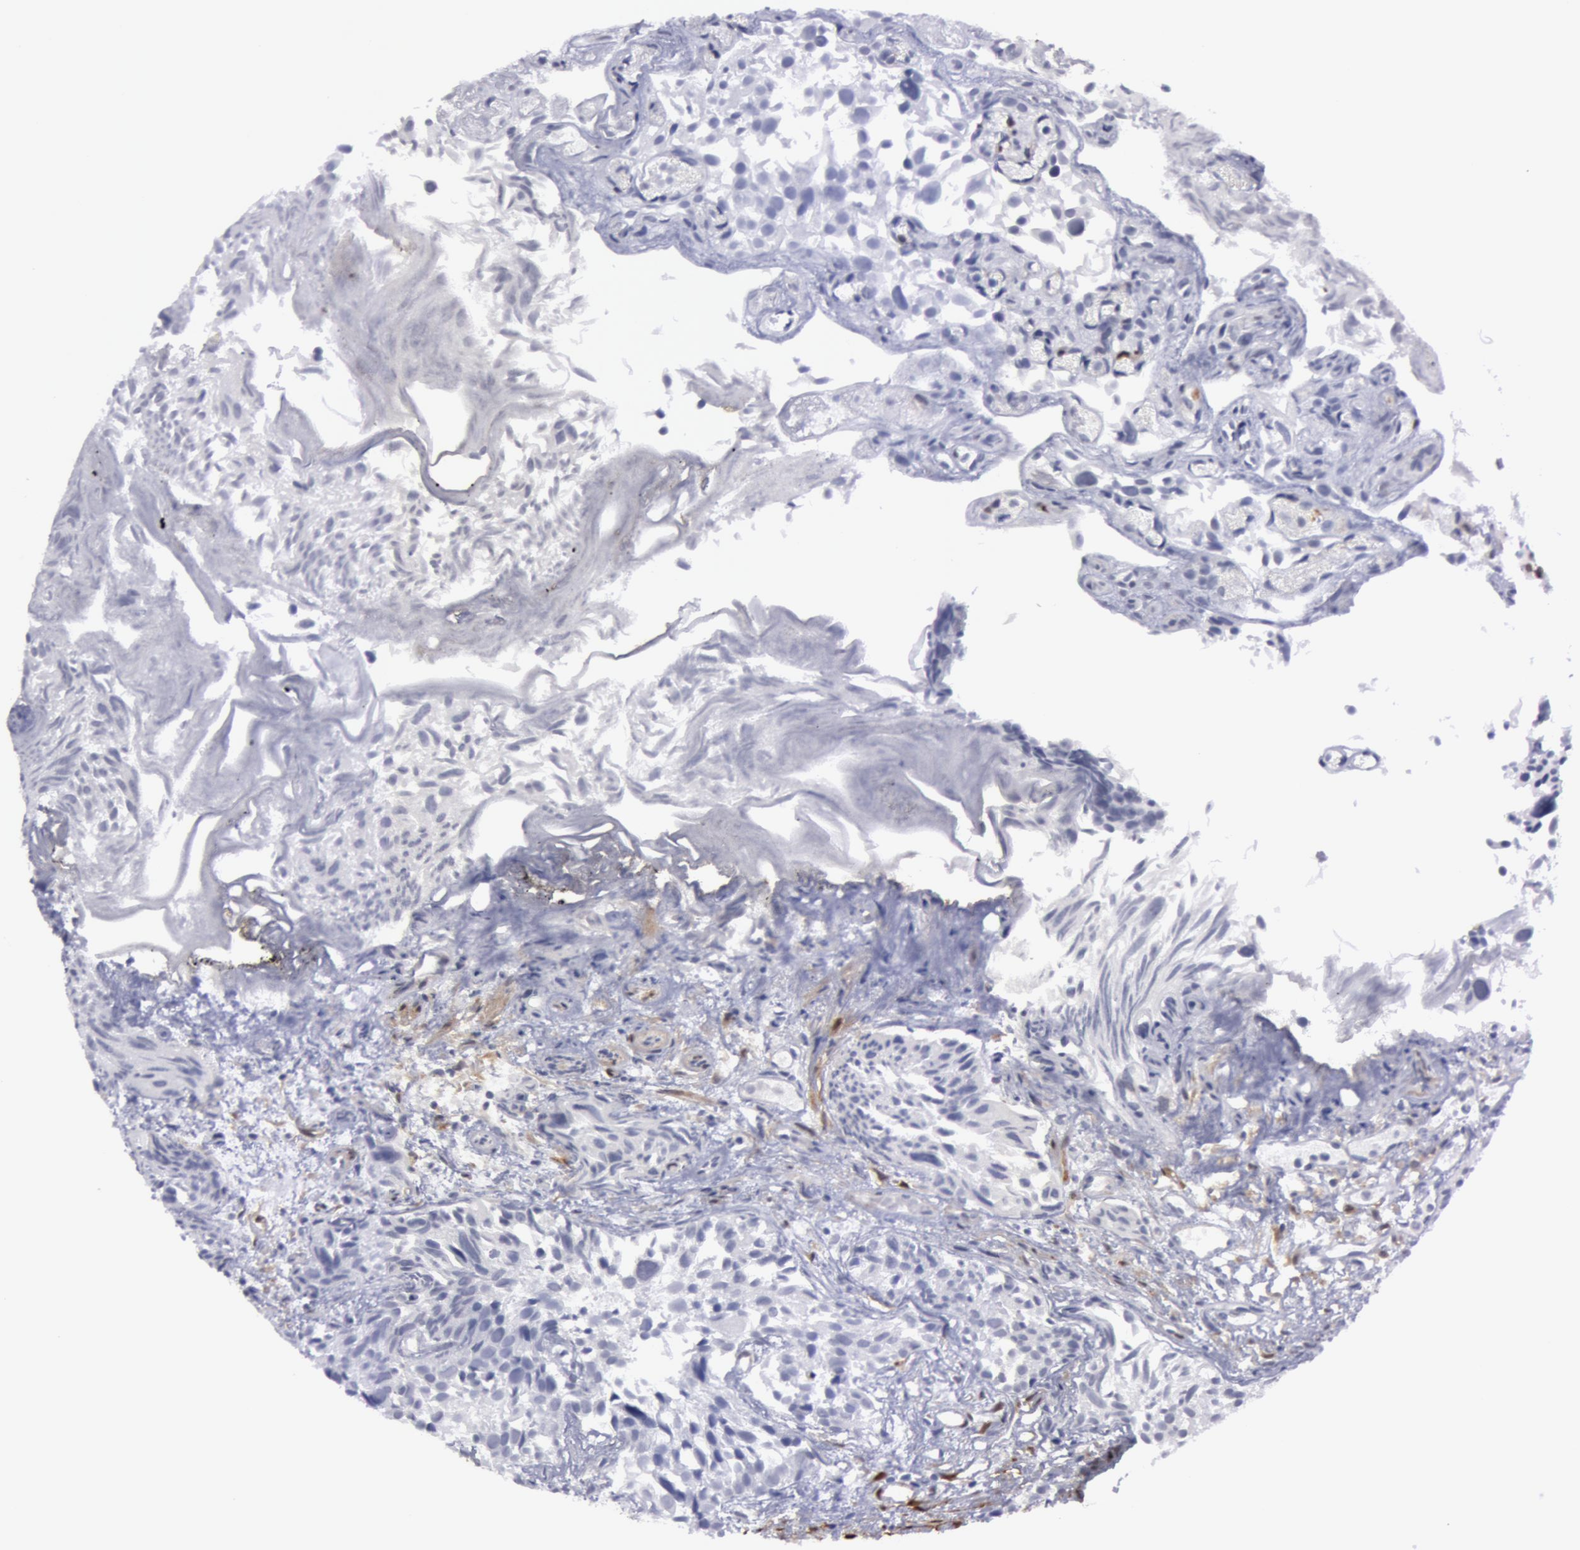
{"staining": {"intensity": "negative", "quantity": "none", "location": "none"}, "tissue": "urothelial cancer", "cell_type": "Tumor cells", "image_type": "cancer", "snomed": [{"axis": "morphology", "description": "Urothelial carcinoma, High grade"}, {"axis": "topography", "description": "Urinary bladder"}], "caption": "A photomicrograph of human urothelial carcinoma (high-grade) is negative for staining in tumor cells.", "gene": "TAGLN", "patient": {"sex": "female", "age": 78}}